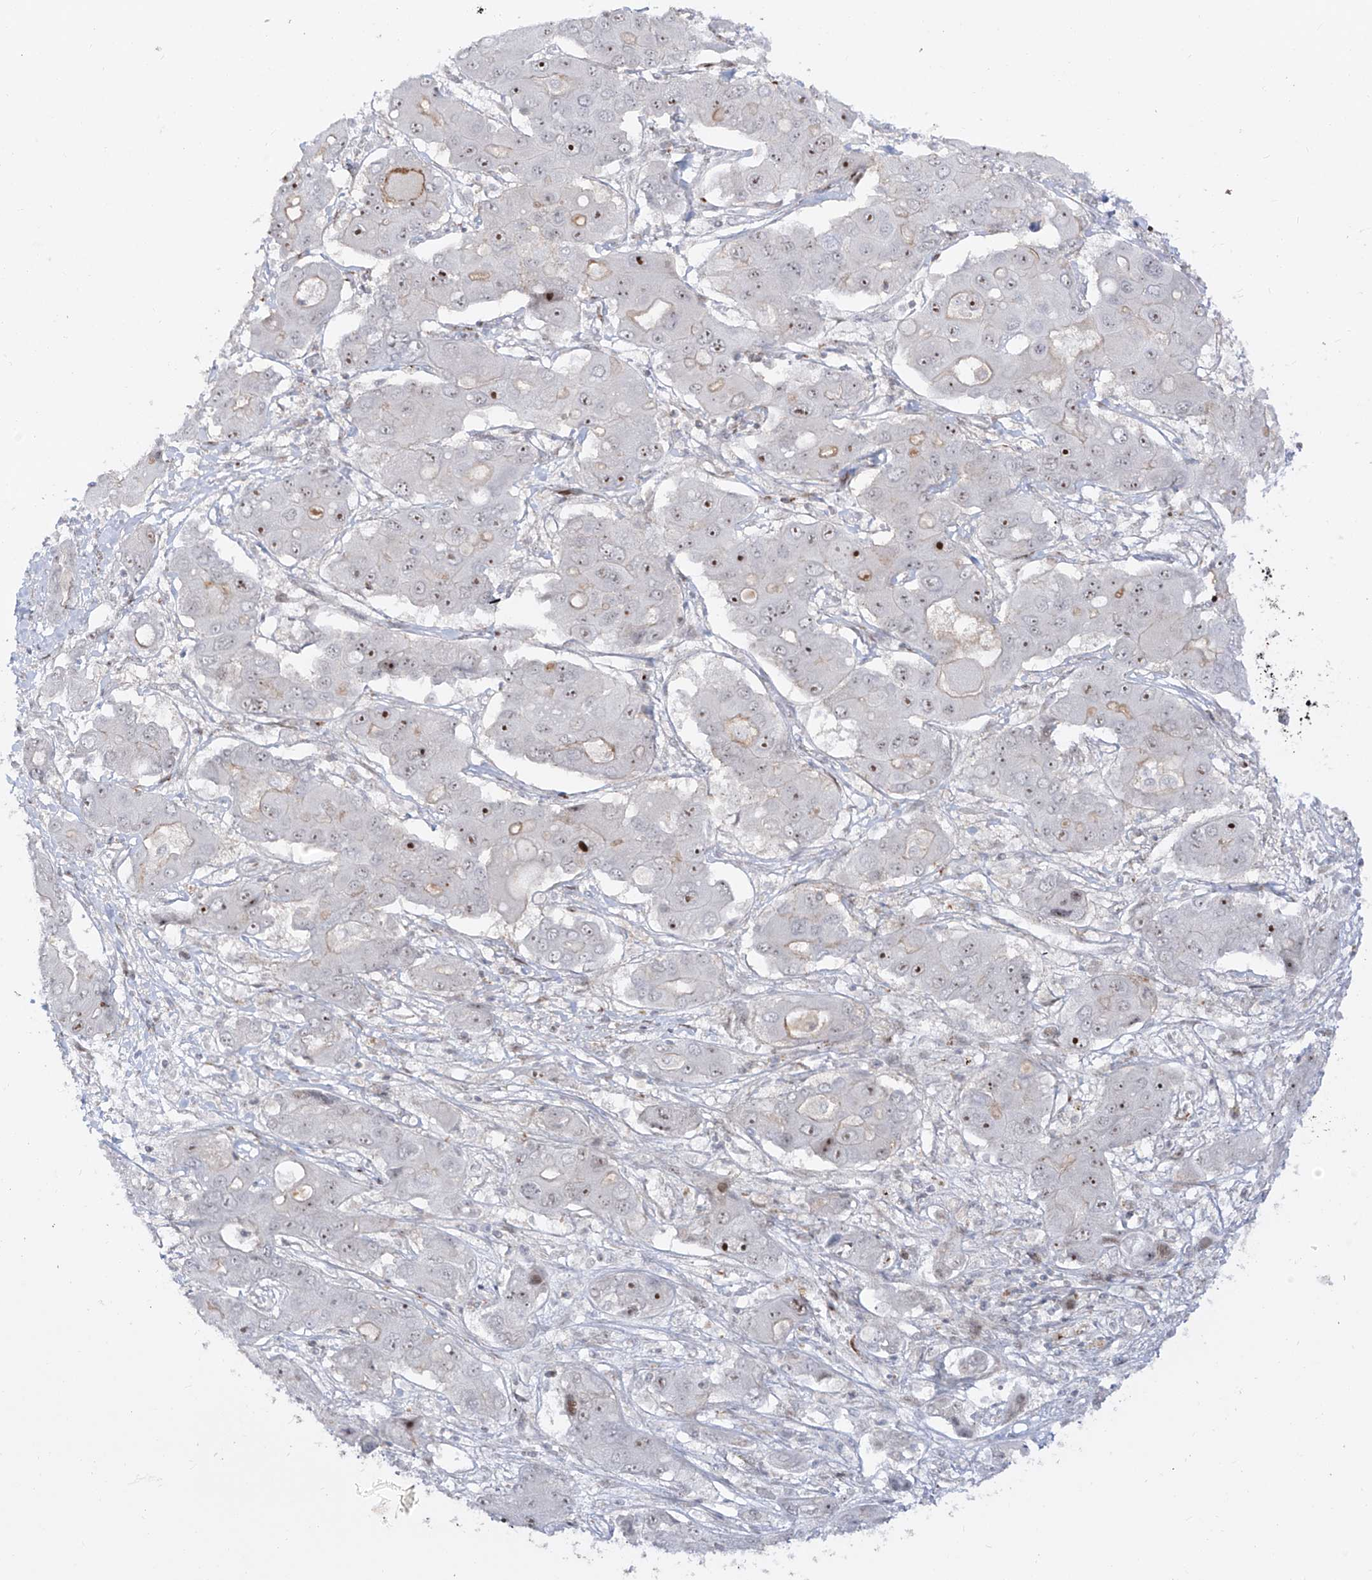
{"staining": {"intensity": "moderate", "quantity": "25%-75%", "location": "nuclear"}, "tissue": "liver cancer", "cell_type": "Tumor cells", "image_type": "cancer", "snomed": [{"axis": "morphology", "description": "Cholangiocarcinoma"}, {"axis": "topography", "description": "Liver"}], "caption": "High-magnification brightfield microscopy of liver cancer (cholangiocarcinoma) stained with DAB (brown) and counterstained with hematoxylin (blue). tumor cells exhibit moderate nuclear expression is identified in approximately25%-75% of cells.", "gene": "ZNF180", "patient": {"sex": "male", "age": 67}}